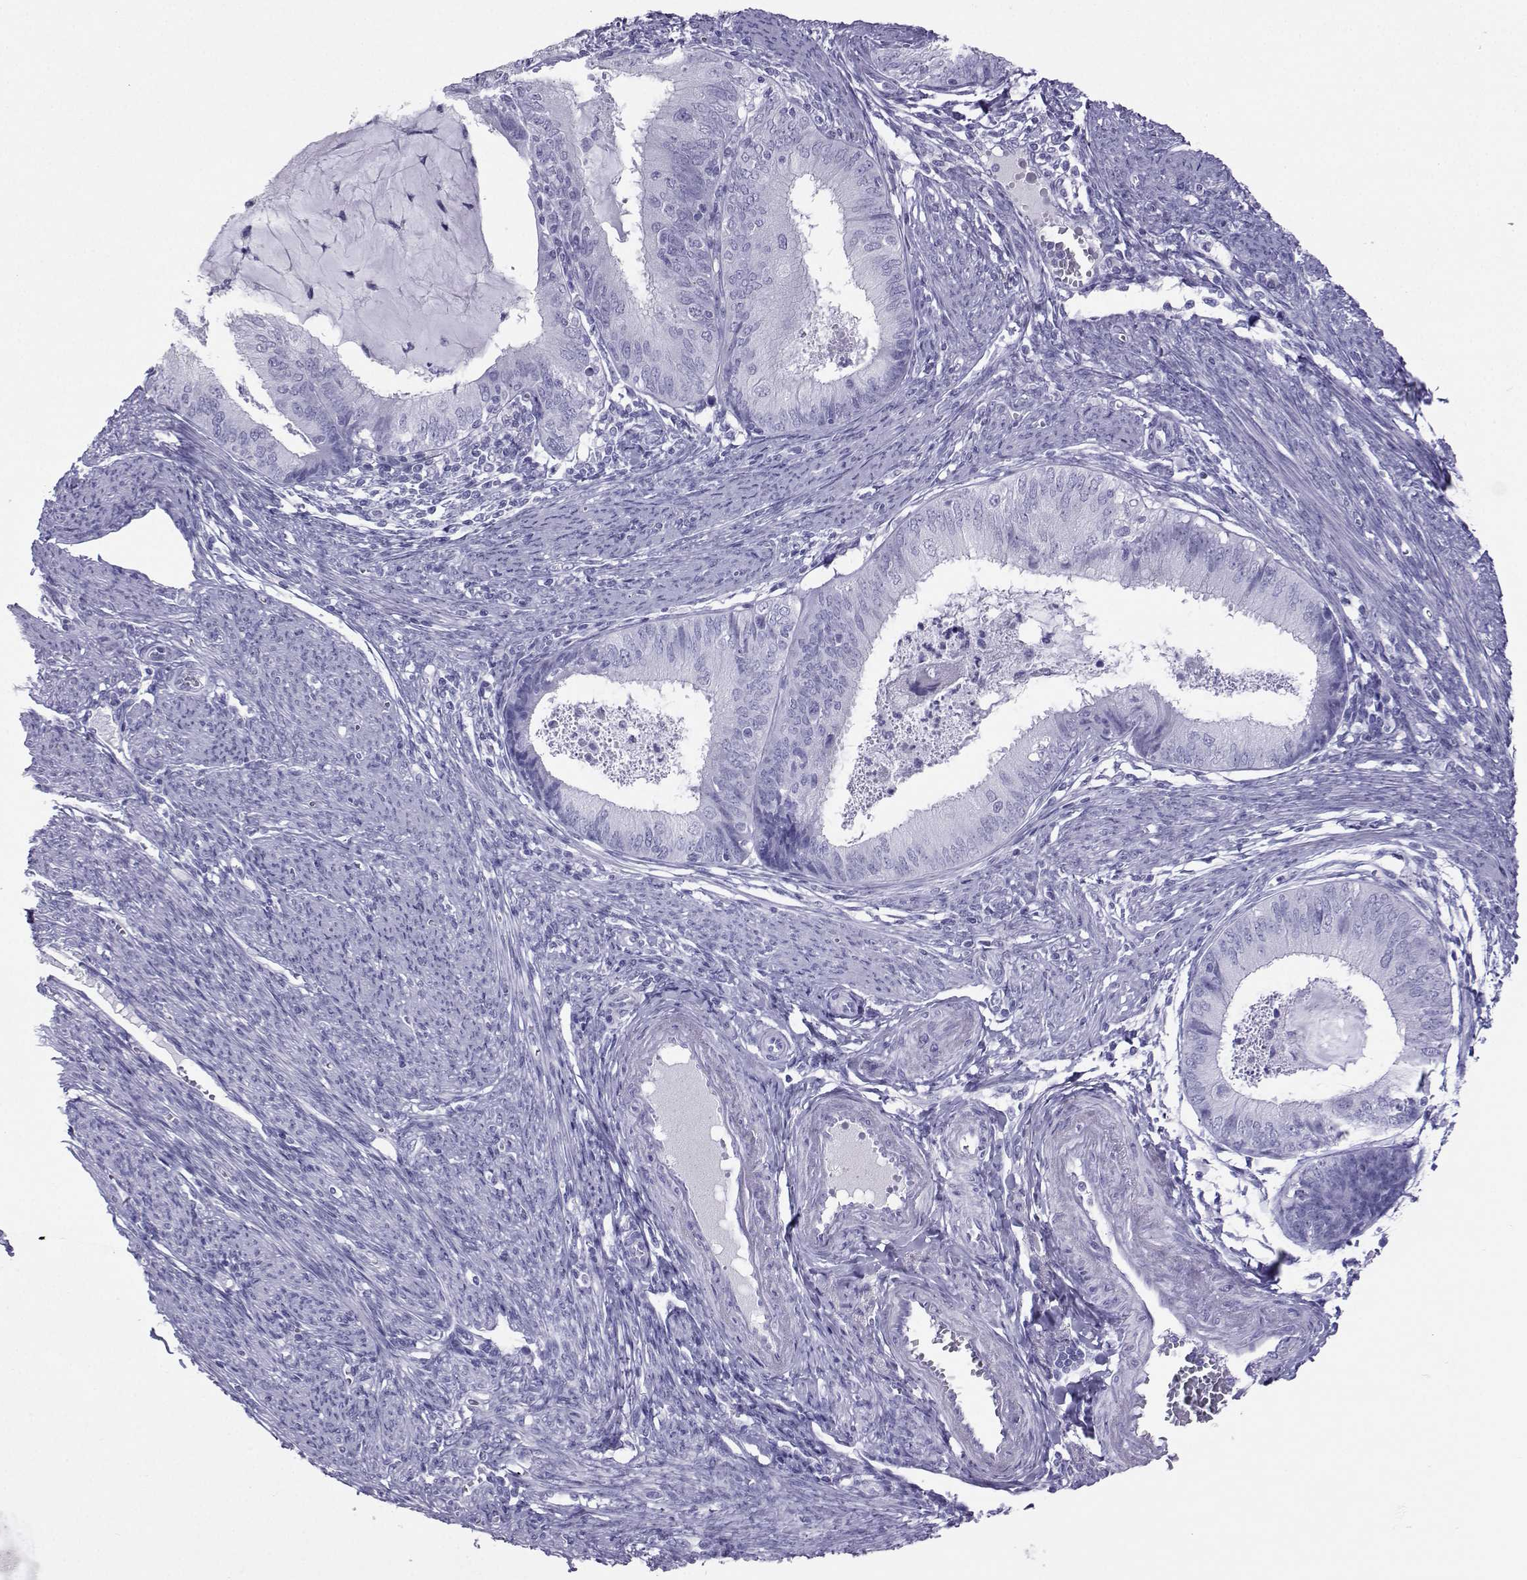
{"staining": {"intensity": "negative", "quantity": "none", "location": "none"}, "tissue": "endometrial cancer", "cell_type": "Tumor cells", "image_type": "cancer", "snomed": [{"axis": "morphology", "description": "Adenocarcinoma, NOS"}, {"axis": "topography", "description": "Endometrium"}], "caption": "The image reveals no significant expression in tumor cells of adenocarcinoma (endometrial). The staining was performed using DAB to visualize the protein expression in brown, while the nuclei were stained in blue with hematoxylin (Magnification: 20x).", "gene": "LORICRIN", "patient": {"sex": "female", "age": 57}}